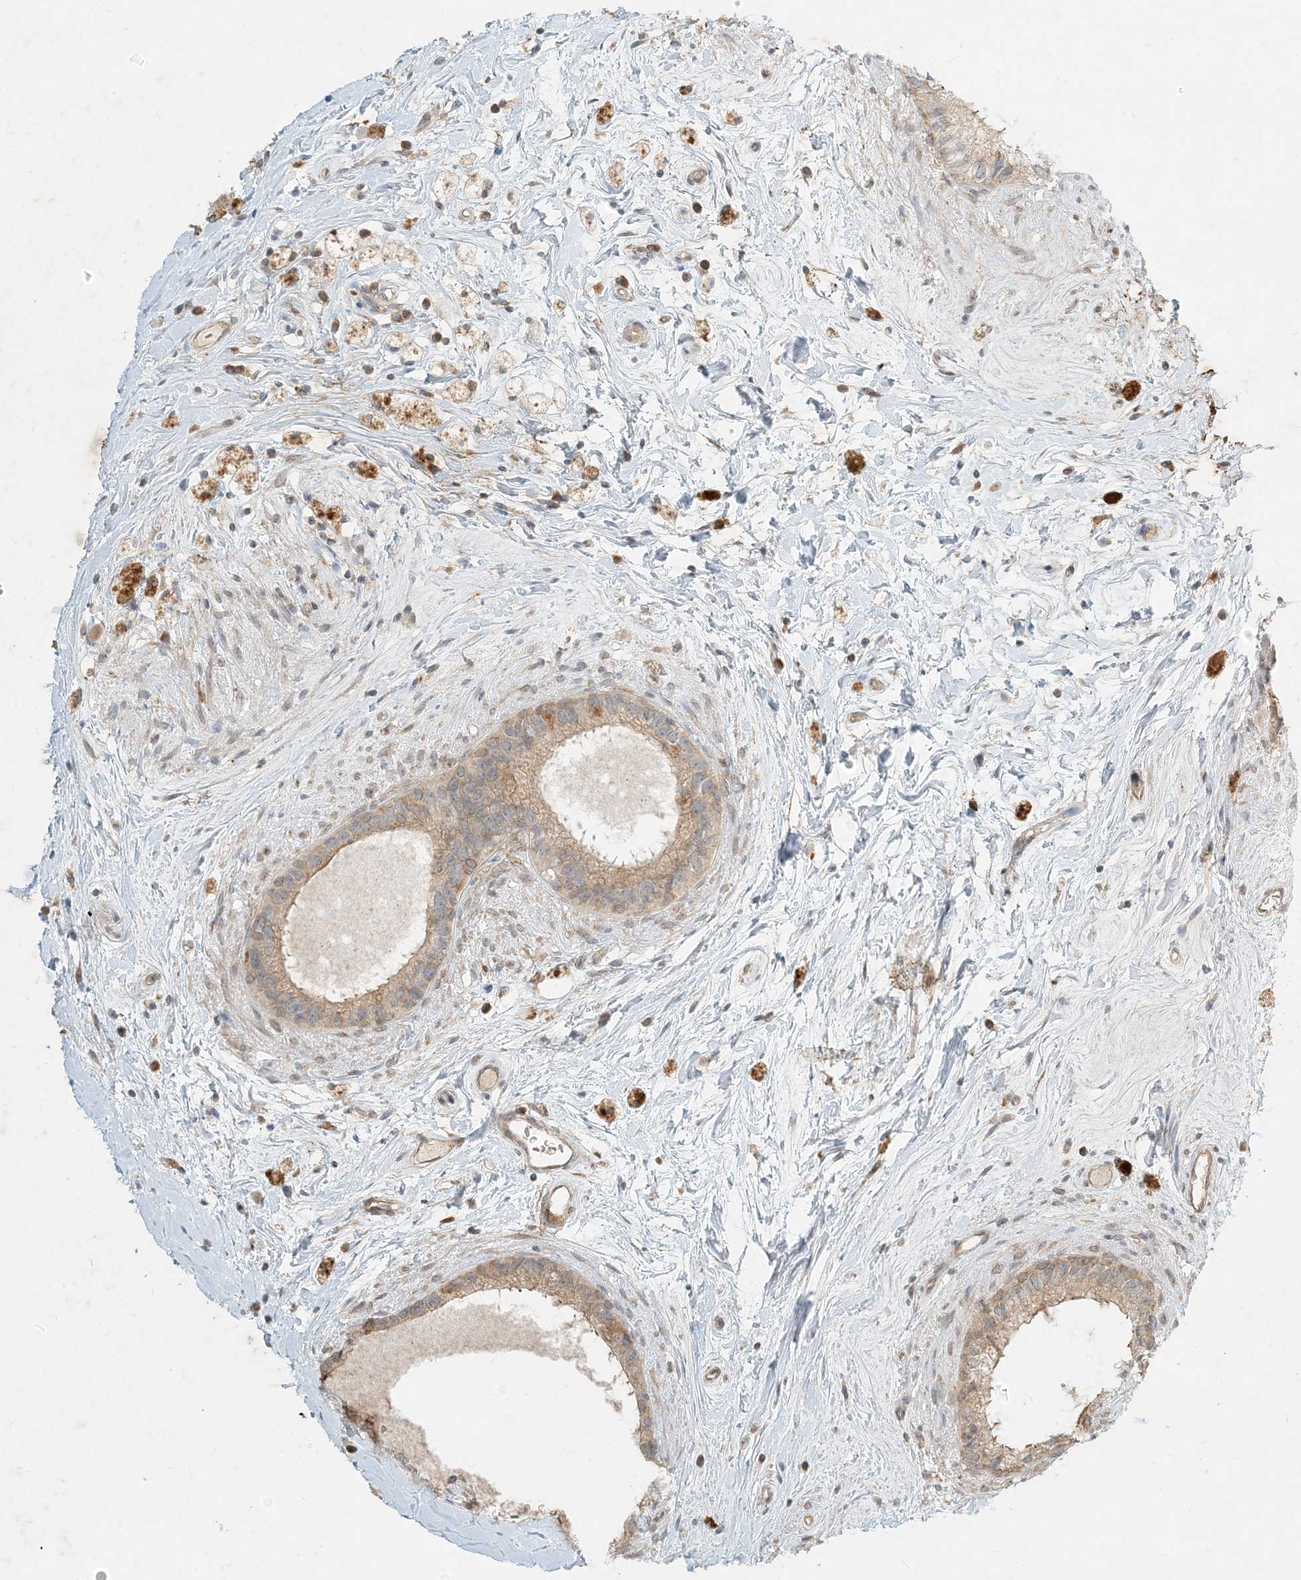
{"staining": {"intensity": "moderate", "quantity": ">75%", "location": "cytoplasmic/membranous"}, "tissue": "epididymis", "cell_type": "Glandular cells", "image_type": "normal", "snomed": [{"axis": "morphology", "description": "Normal tissue, NOS"}, {"axis": "topography", "description": "Epididymis"}], "caption": "Brown immunohistochemical staining in normal epididymis demonstrates moderate cytoplasmic/membranous positivity in approximately >75% of glandular cells.", "gene": "MCOLN1", "patient": {"sex": "male", "age": 80}}